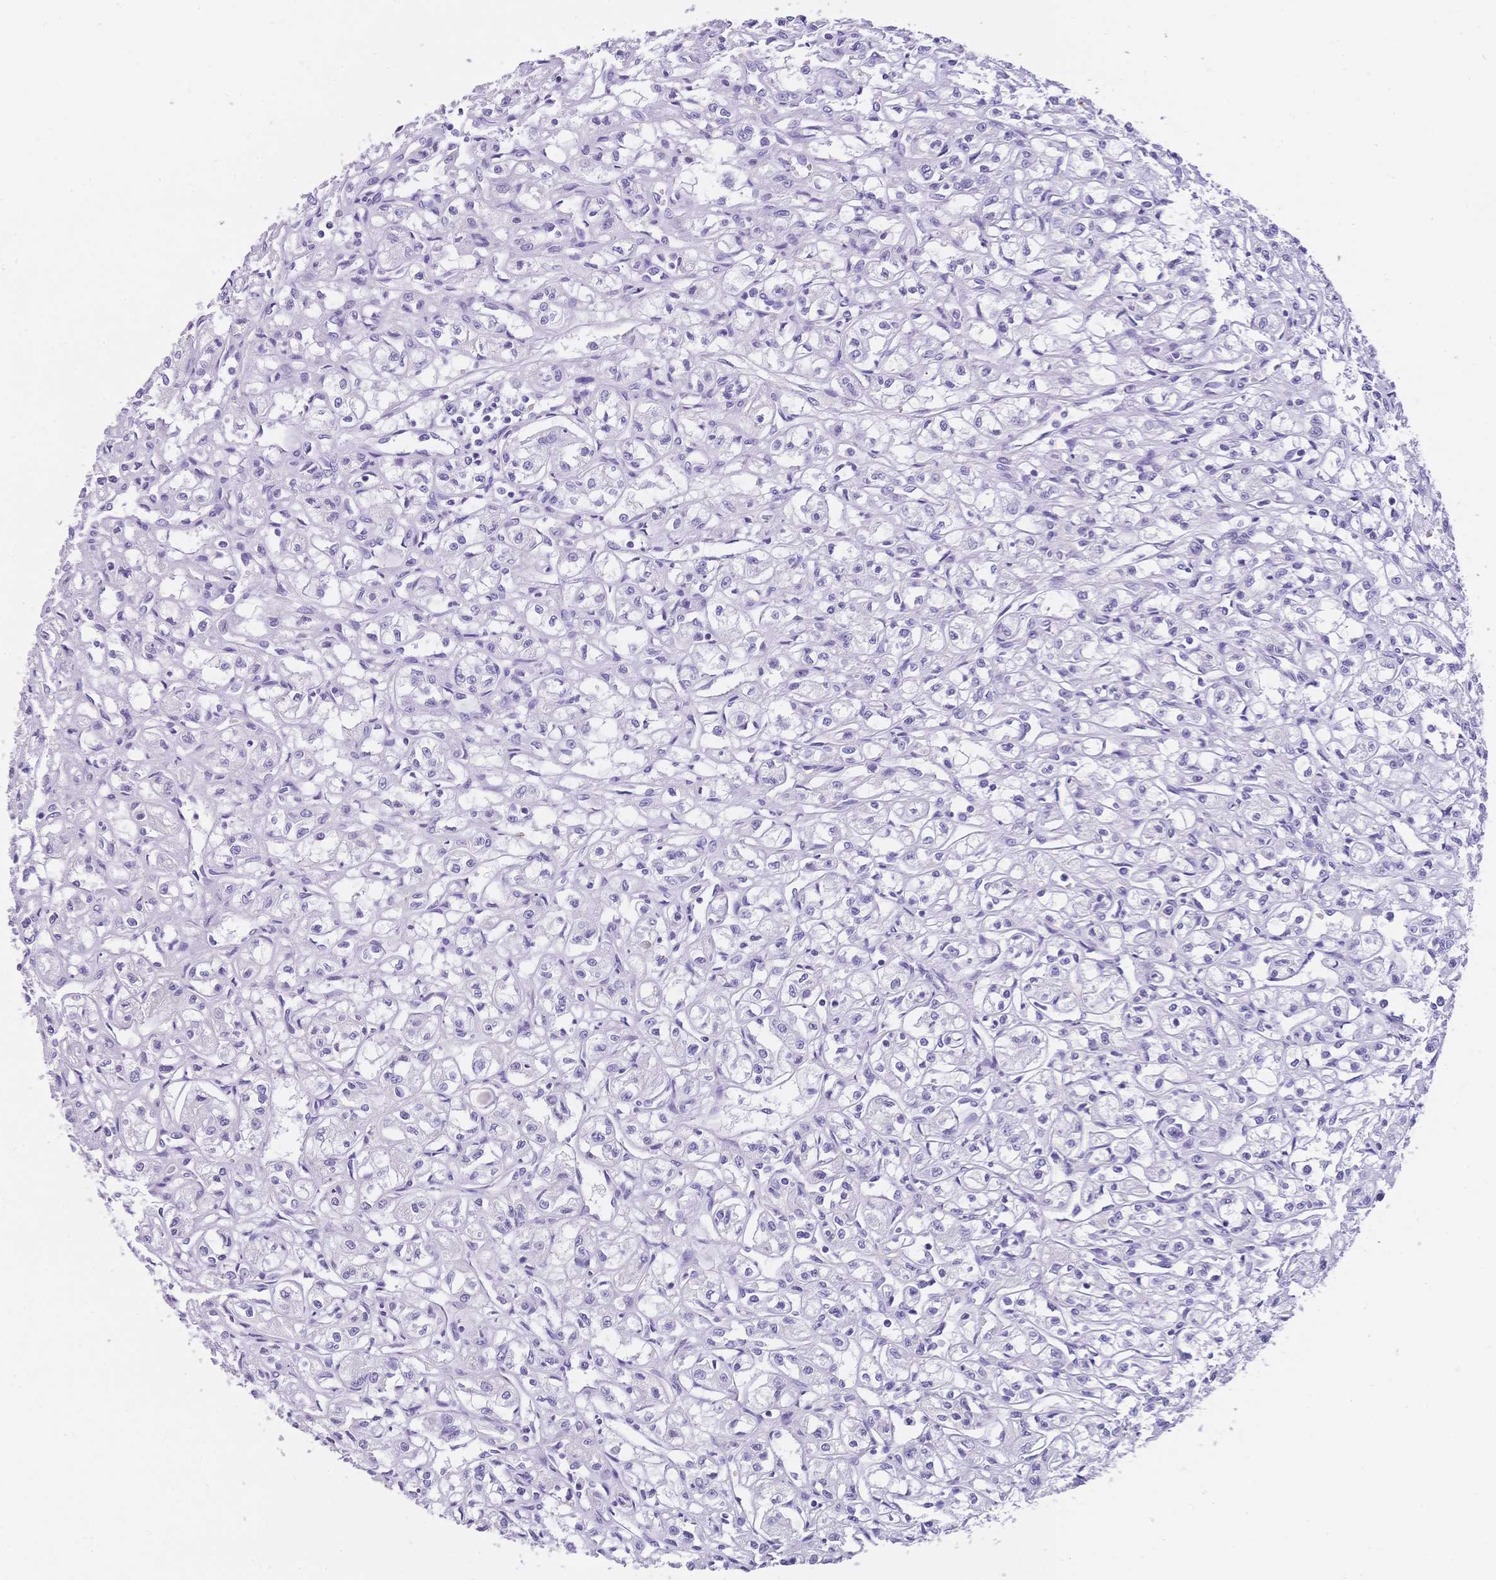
{"staining": {"intensity": "negative", "quantity": "none", "location": "none"}, "tissue": "renal cancer", "cell_type": "Tumor cells", "image_type": "cancer", "snomed": [{"axis": "morphology", "description": "Adenocarcinoma, NOS"}, {"axis": "topography", "description": "Kidney"}], "caption": "Tumor cells are negative for protein expression in human renal adenocarcinoma. (DAB IHC, high magnification).", "gene": "MUC21", "patient": {"sex": "male", "age": 56}}